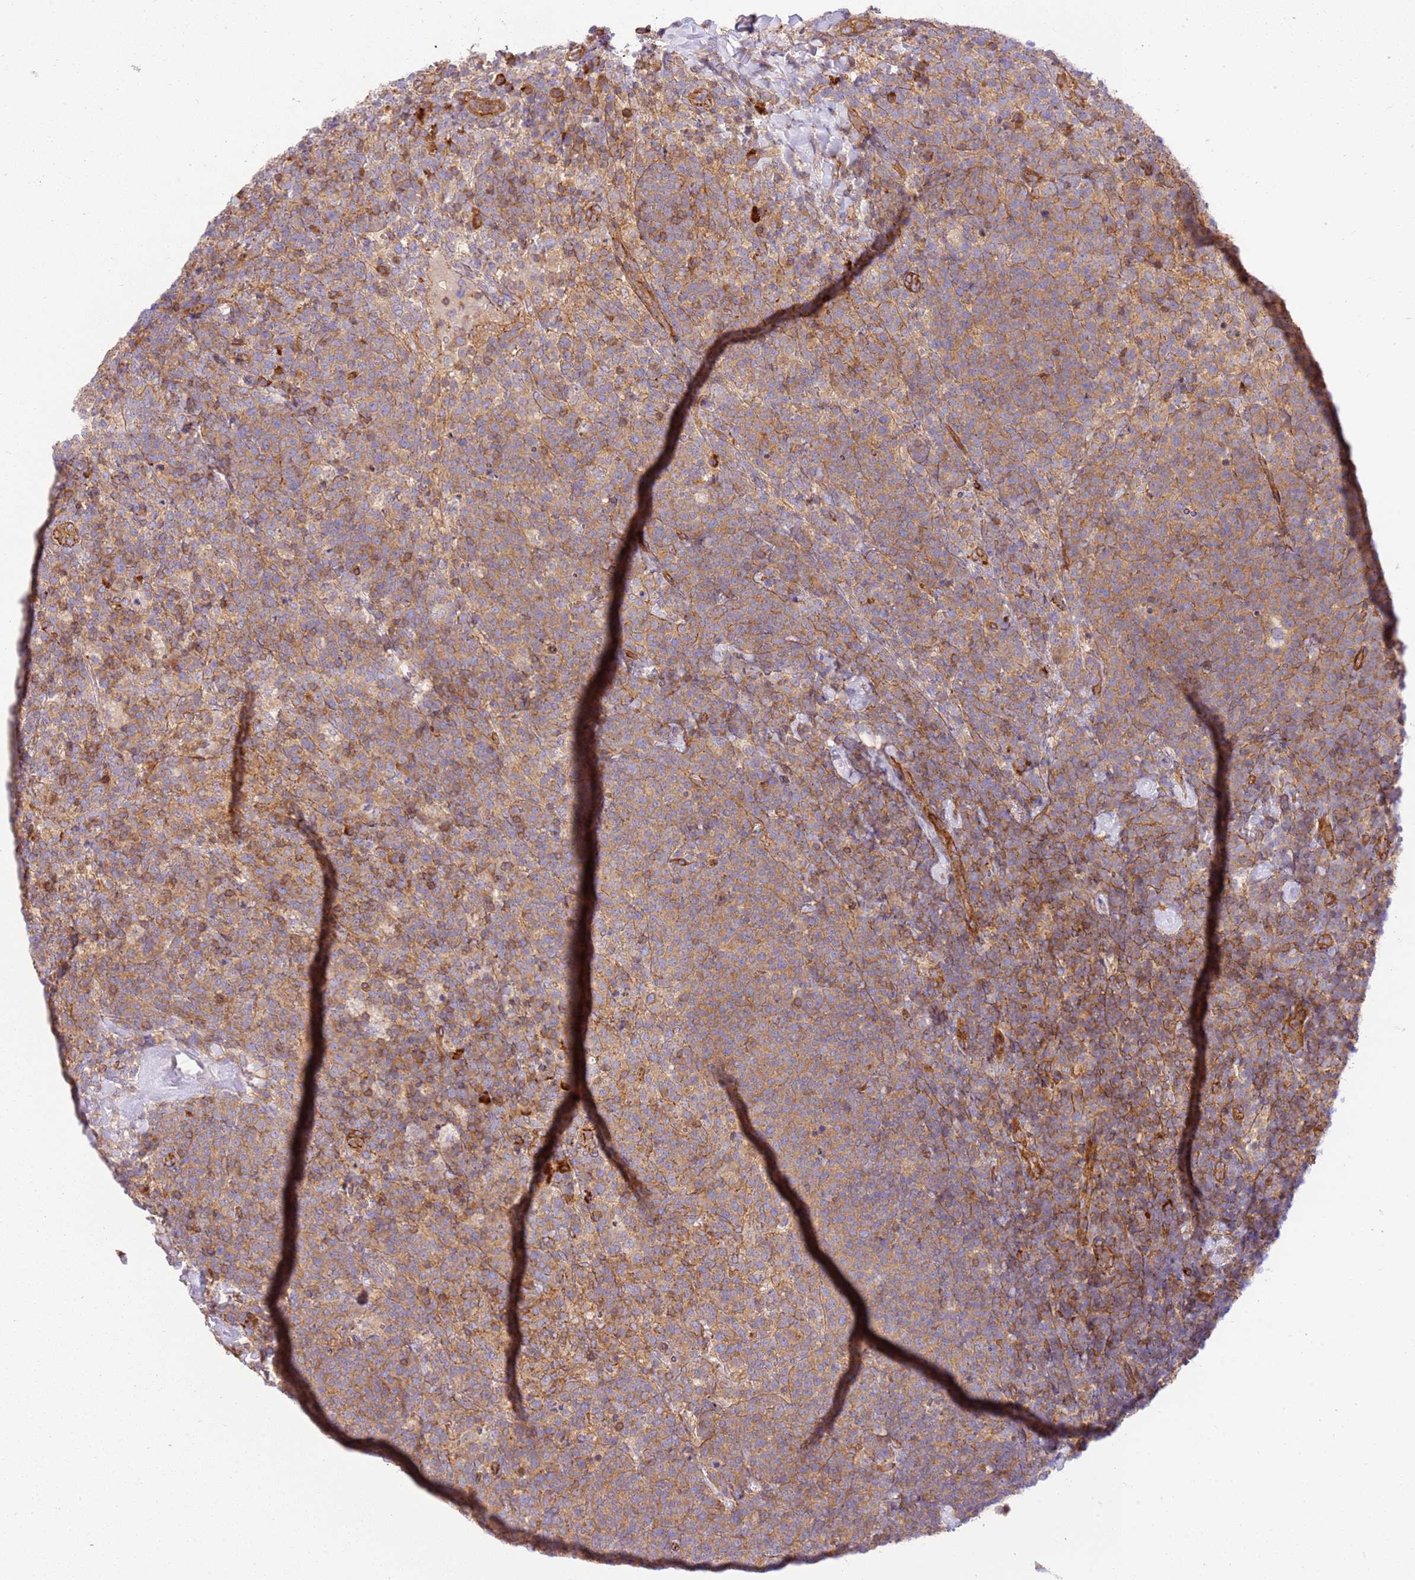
{"staining": {"intensity": "moderate", "quantity": ">75%", "location": "cytoplasmic/membranous"}, "tissue": "lymphoma", "cell_type": "Tumor cells", "image_type": "cancer", "snomed": [{"axis": "morphology", "description": "Malignant lymphoma, non-Hodgkin's type, High grade"}, {"axis": "topography", "description": "Lymph node"}], "caption": "Malignant lymphoma, non-Hodgkin's type (high-grade) stained with DAB IHC exhibits medium levels of moderate cytoplasmic/membranous staining in about >75% of tumor cells.", "gene": "EFCAB8", "patient": {"sex": "male", "age": 61}}